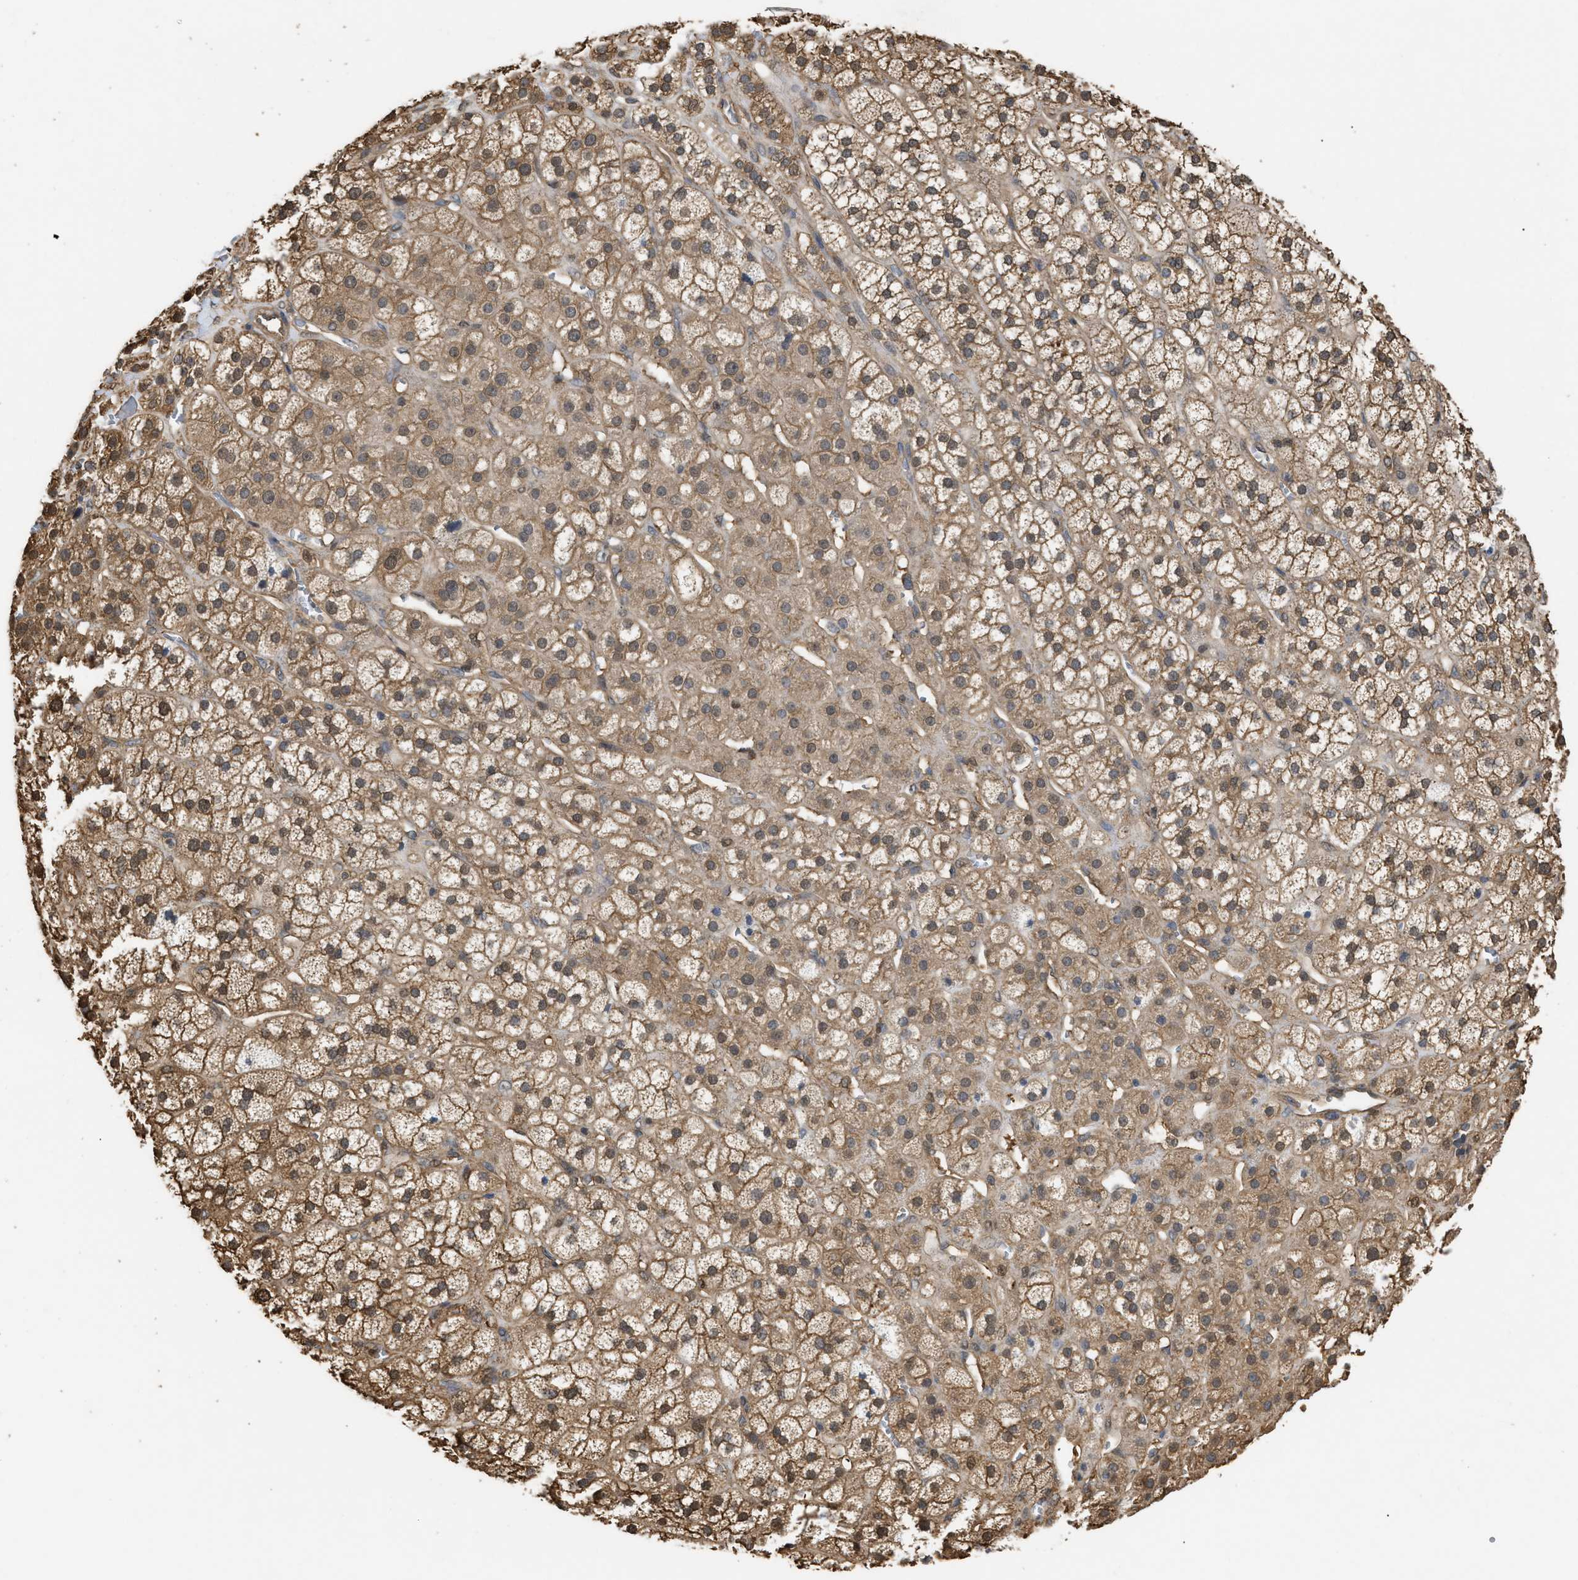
{"staining": {"intensity": "moderate", "quantity": ">75%", "location": "cytoplasmic/membranous"}, "tissue": "adrenal gland", "cell_type": "Glandular cells", "image_type": "normal", "snomed": [{"axis": "morphology", "description": "Normal tissue, NOS"}, {"axis": "topography", "description": "Adrenal gland"}], "caption": "Adrenal gland stained with immunohistochemistry (IHC) exhibits moderate cytoplasmic/membranous expression in approximately >75% of glandular cells. The protein of interest is stained brown, and the nuclei are stained in blue (DAB (3,3'-diaminobenzidine) IHC with brightfield microscopy, high magnification).", "gene": "CALM1", "patient": {"sex": "male", "age": 56}}